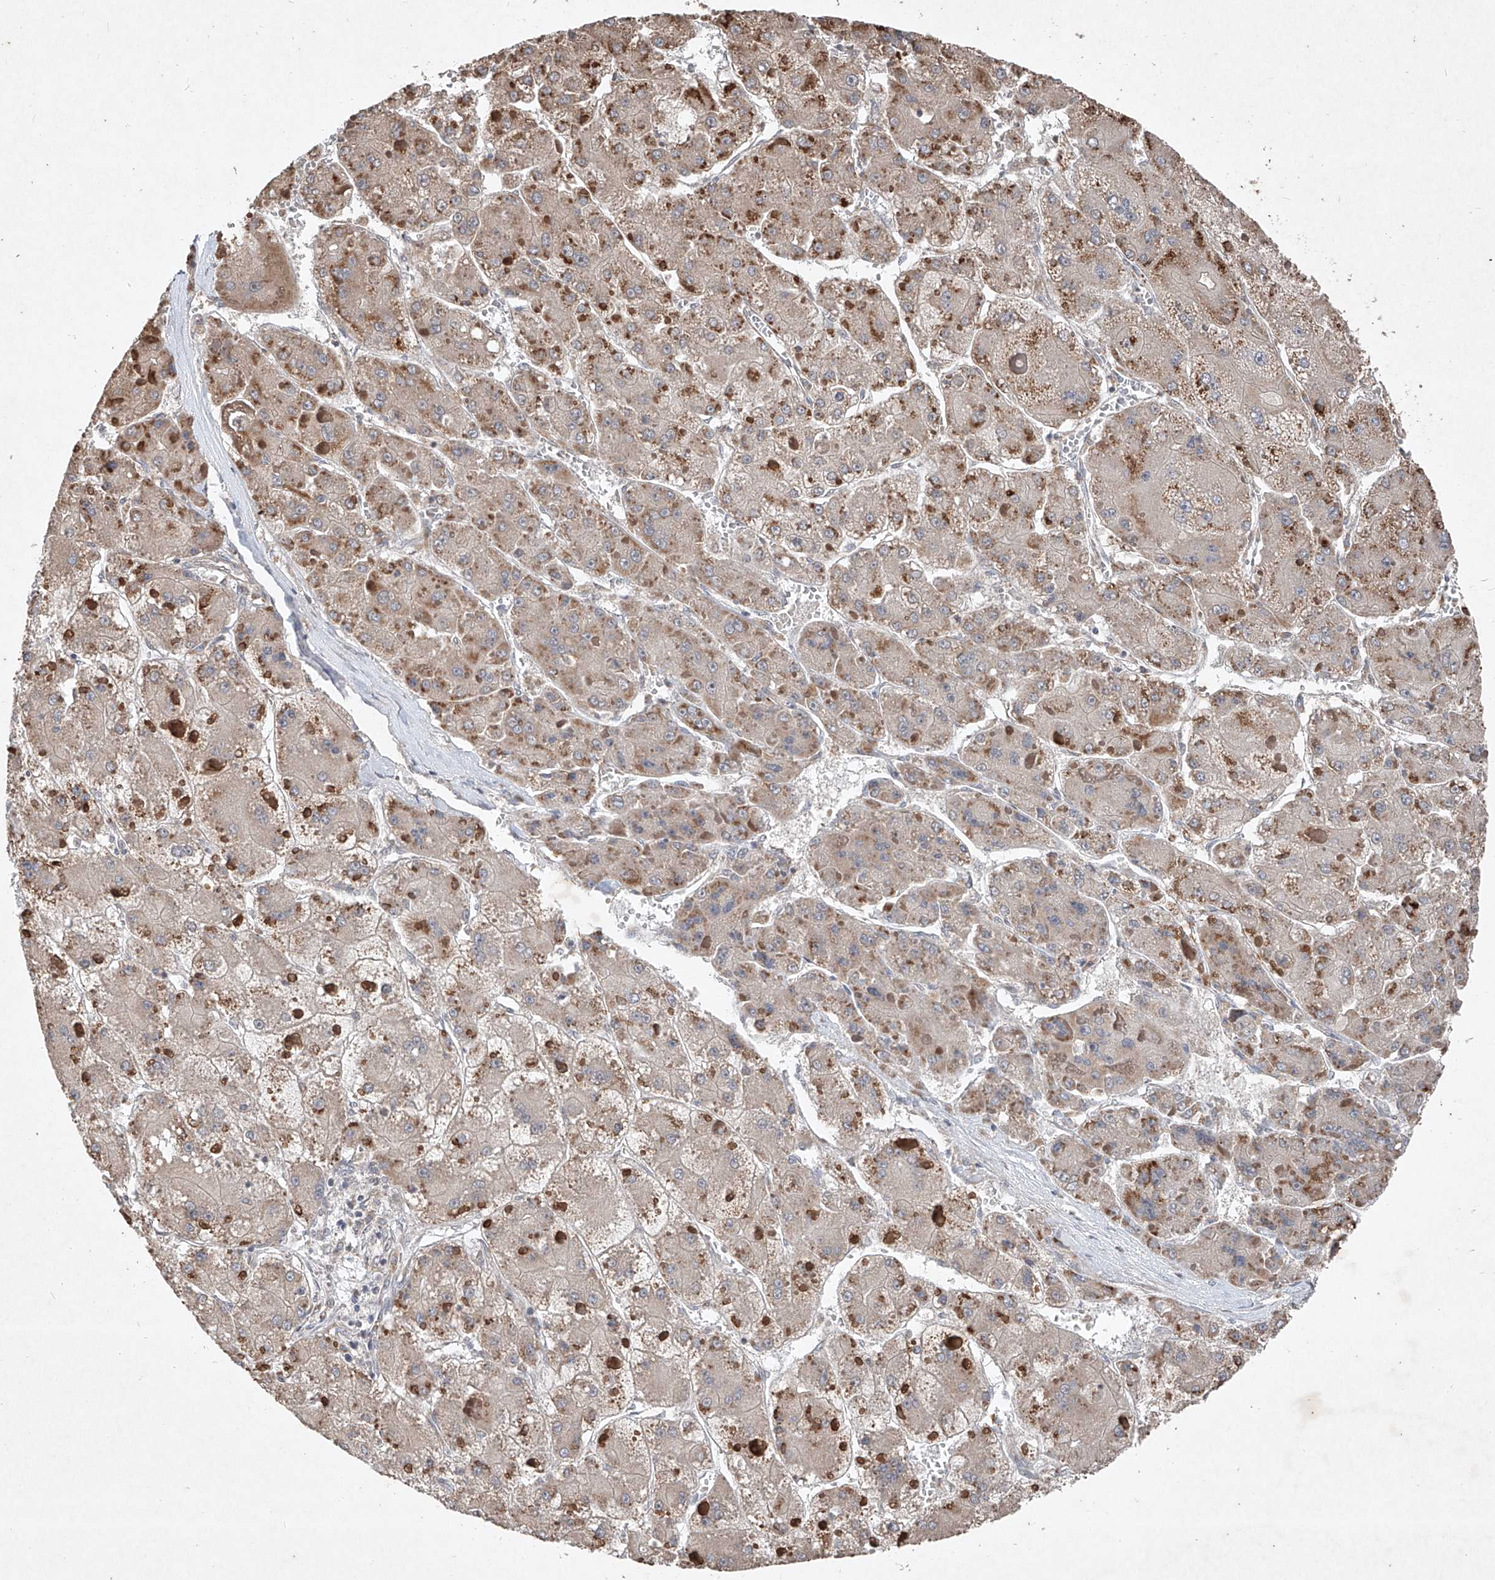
{"staining": {"intensity": "moderate", "quantity": "25%-75%", "location": "cytoplasmic/membranous"}, "tissue": "liver cancer", "cell_type": "Tumor cells", "image_type": "cancer", "snomed": [{"axis": "morphology", "description": "Carcinoma, Hepatocellular, NOS"}, {"axis": "topography", "description": "Liver"}], "caption": "Human hepatocellular carcinoma (liver) stained with a protein marker reveals moderate staining in tumor cells.", "gene": "ABCD3", "patient": {"sex": "female", "age": 73}}